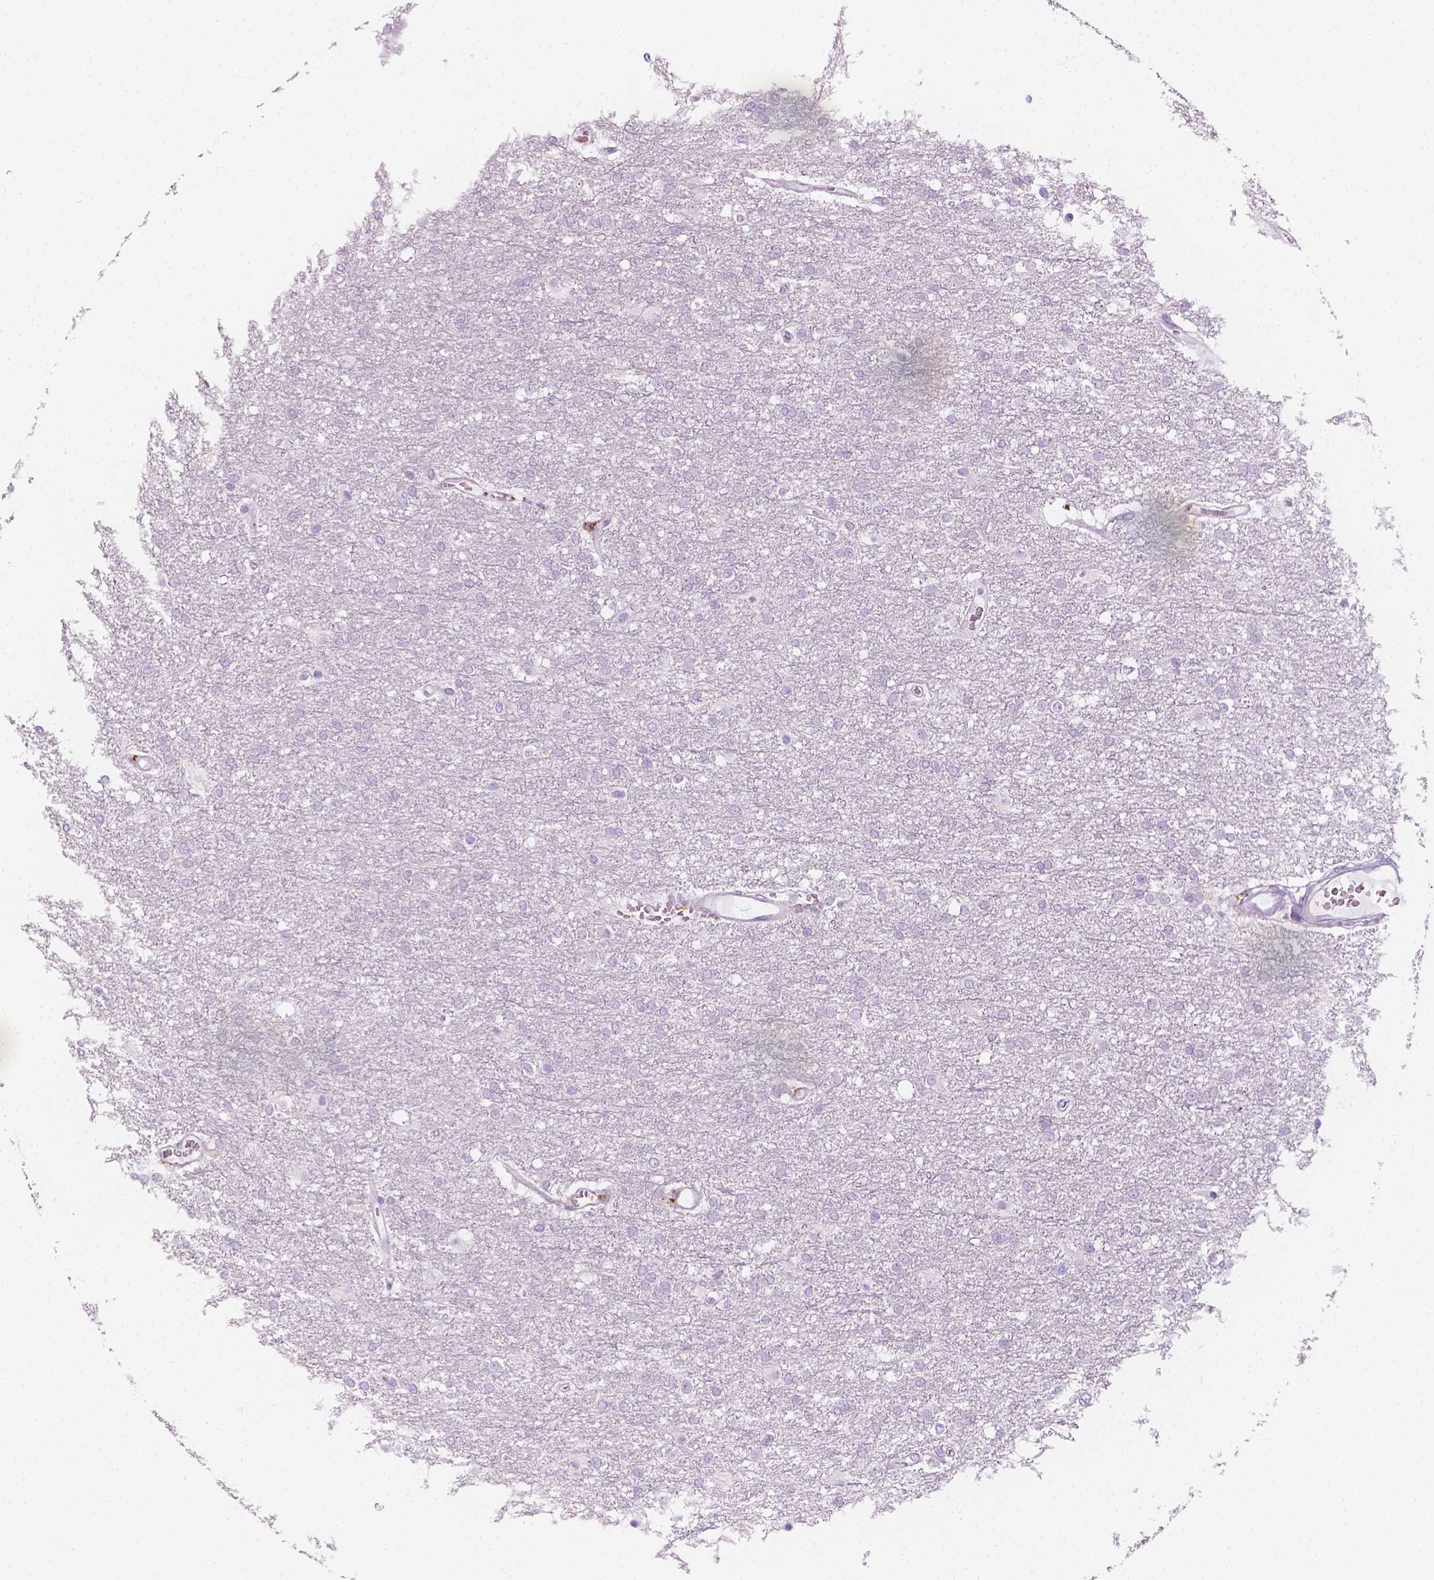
{"staining": {"intensity": "negative", "quantity": "none", "location": "none"}, "tissue": "glioma", "cell_type": "Tumor cells", "image_type": "cancer", "snomed": [{"axis": "morphology", "description": "Glioma, malignant, High grade"}, {"axis": "topography", "description": "Brain"}], "caption": "DAB (3,3'-diaminobenzidine) immunohistochemical staining of human glioma reveals no significant positivity in tumor cells.", "gene": "CES1", "patient": {"sex": "female", "age": 61}}